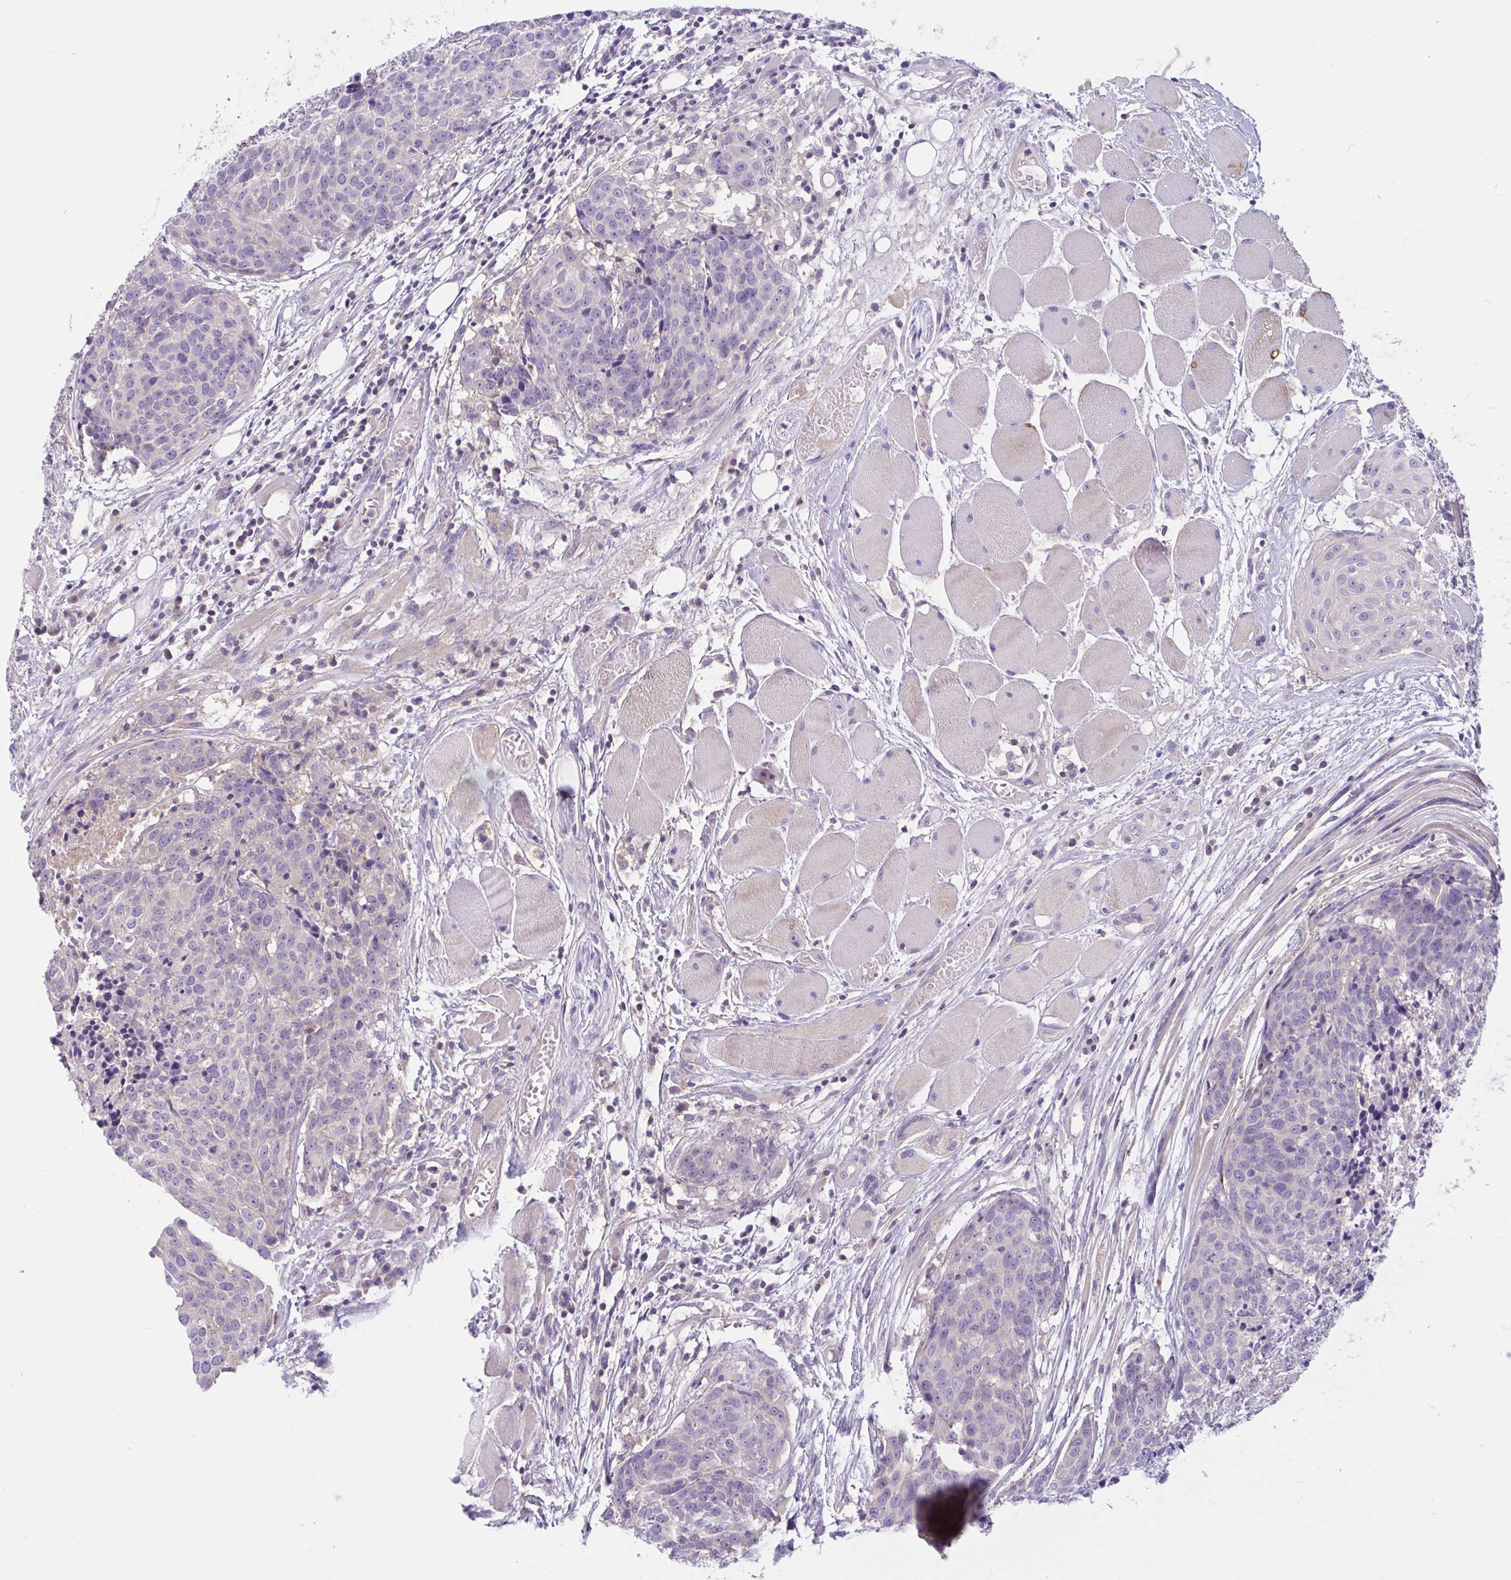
{"staining": {"intensity": "negative", "quantity": "none", "location": "none"}, "tissue": "head and neck cancer", "cell_type": "Tumor cells", "image_type": "cancer", "snomed": [{"axis": "morphology", "description": "Squamous cell carcinoma, NOS"}, {"axis": "topography", "description": "Oral tissue"}, {"axis": "topography", "description": "Head-Neck"}], "caption": "Tumor cells show no significant positivity in head and neck squamous cell carcinoma.", "gene": "WNT9B", "patient": {"sex": "male", "age": 64}}